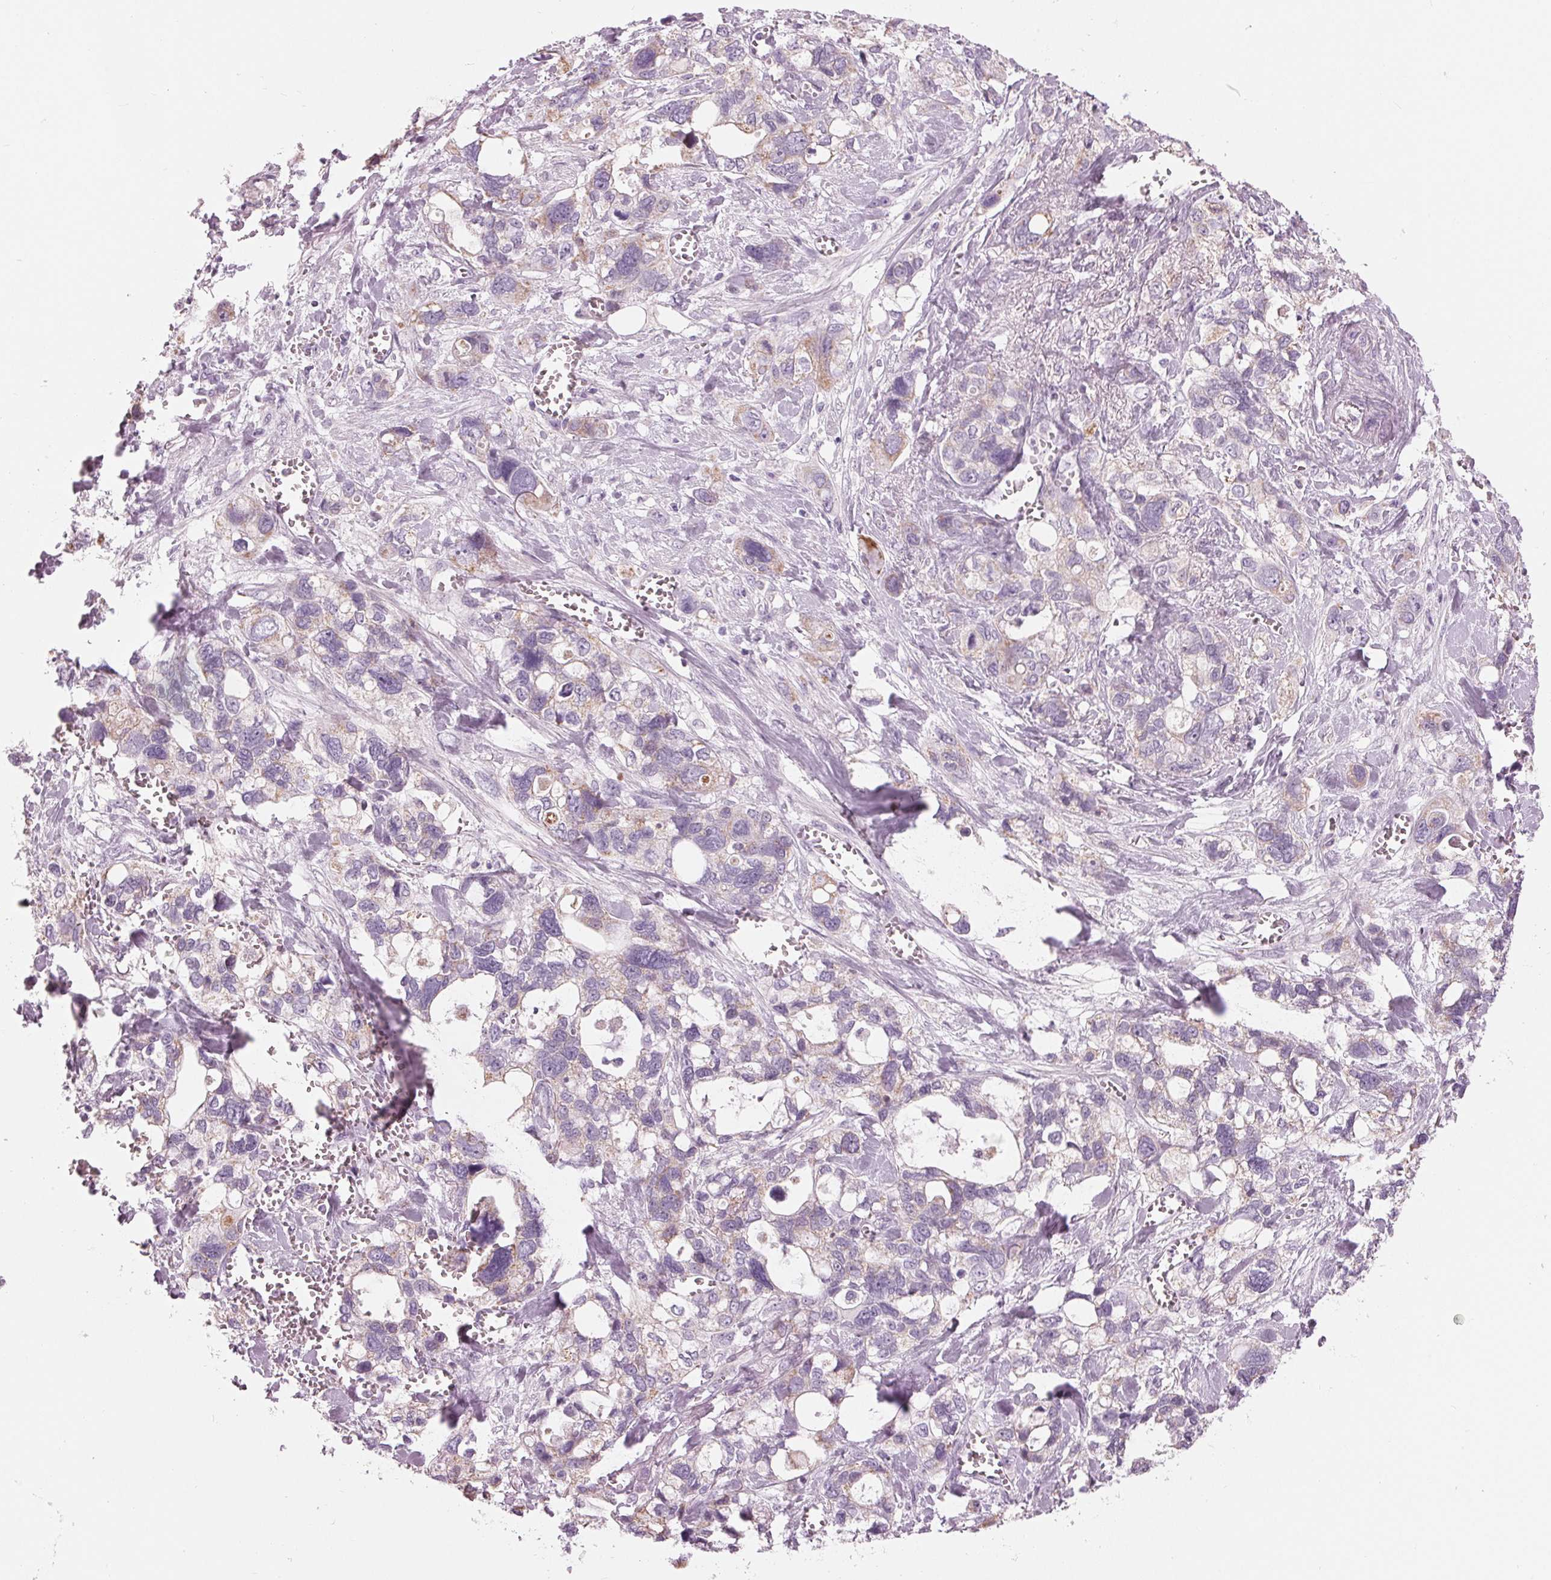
{"staining": {"intensity": "weak", "quantity": "<25%", "location": "cytoplasmic/membranous"}, "tissue": "stomach cancer", "cell_type": "Tumor cells", "image_type": "cancer", "snomed": [{"axis": "morphology", "description": "Adenocarcinoma, NOS"}, {"axis": "topography", "description": "Stomach, upper"}], "caption": "Immunohistochemistry image of neoplastic tissue: human adenocarcinoma (stomach) stained with DAB (3,3'-diaminobenzidine) displays no significant protein positivity in tumor cells.", "gene": "SAMD4A", "patient": {"sex": "female", "age": 81}}